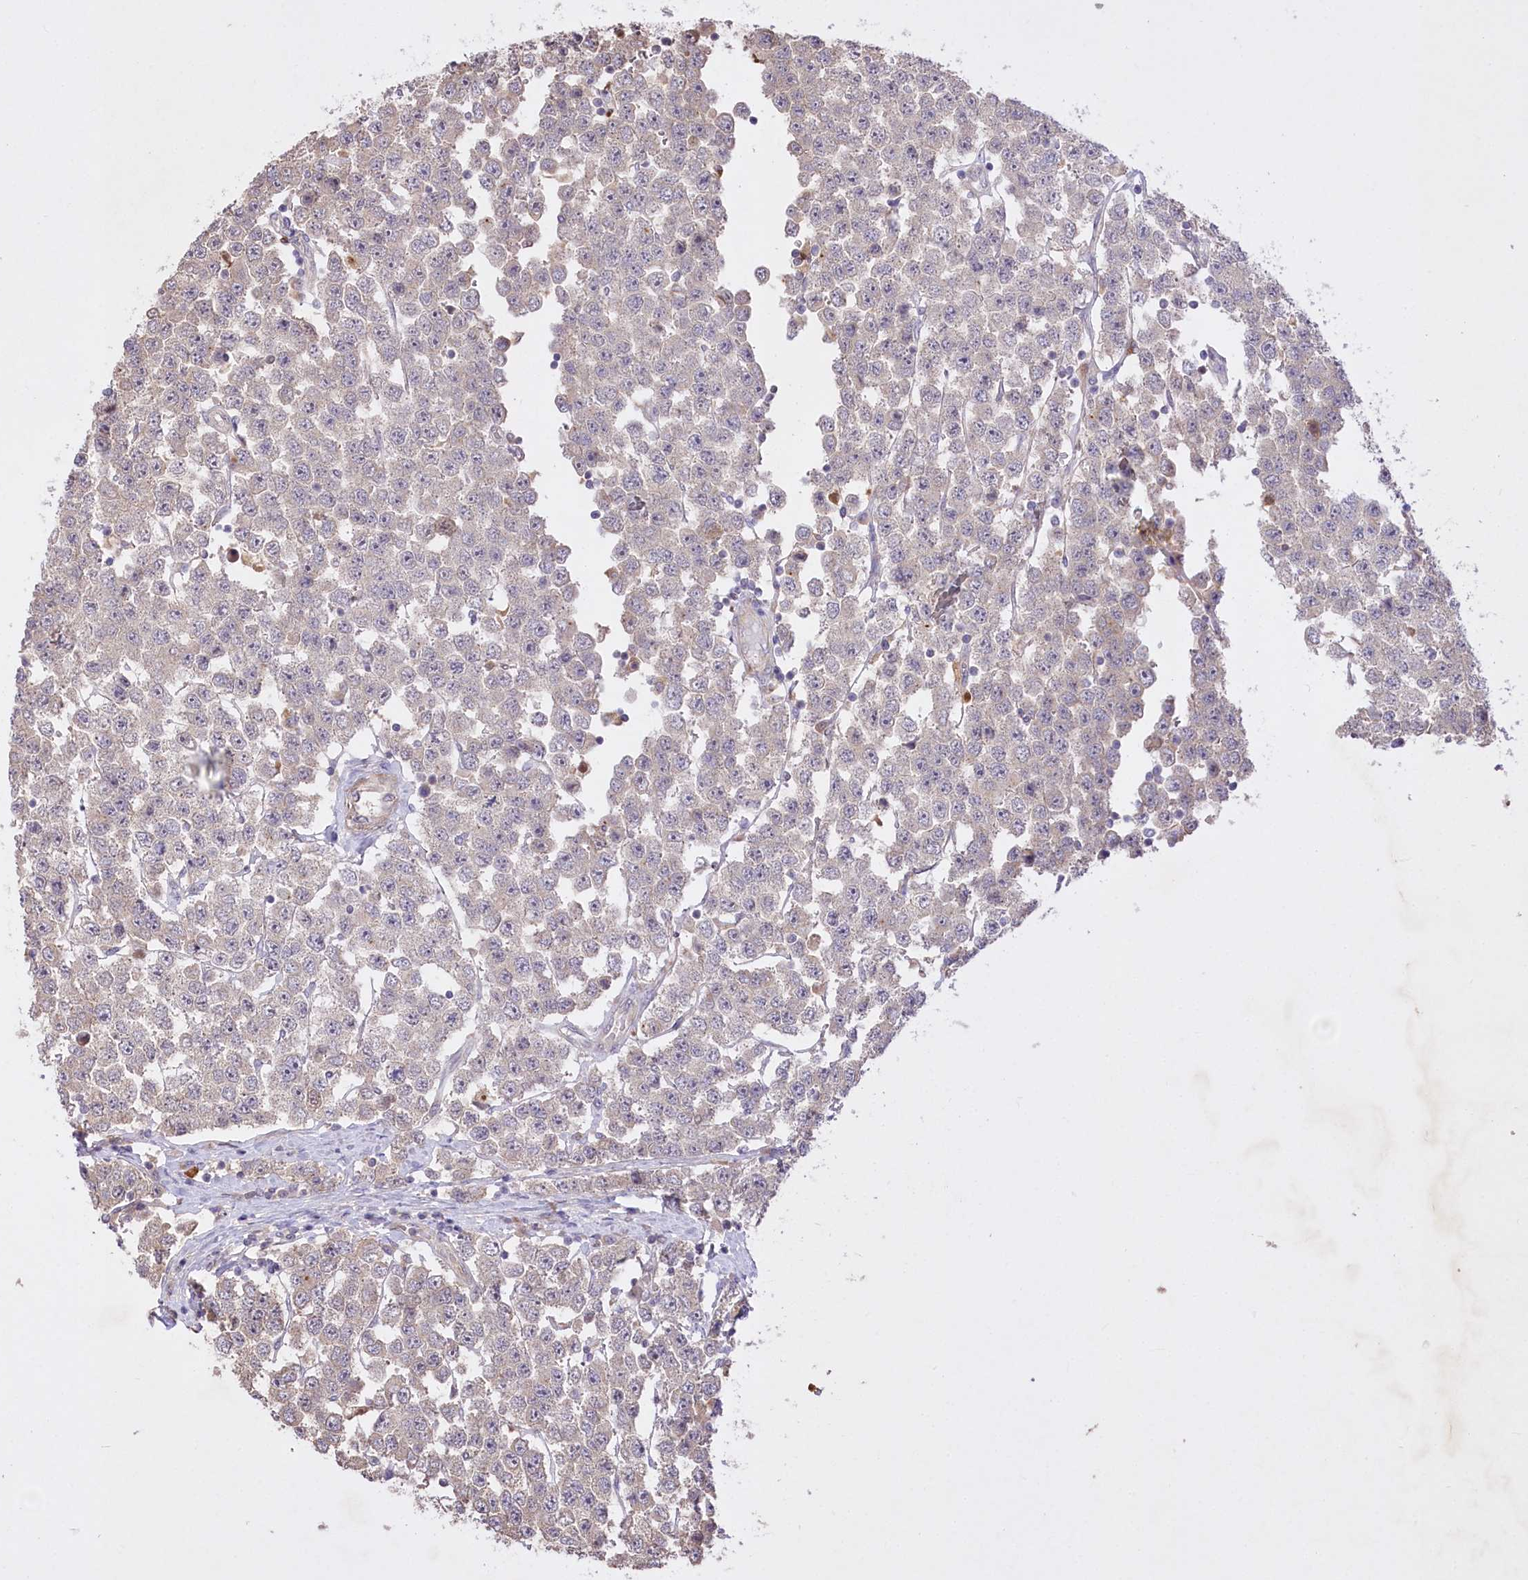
{"staining": {"intensity": "negative", "quantity": "none", "location": "none"}, "tissue": "testis cancer", "cell_type": "Tumor cells", "image_type": "cancer", "snomed": [{"axis": "morphology", "description": "Seminoma, NOS"}, {"axis": "topography", "description": "Testis"}], "caption": "Immunohistochemistry (IHC) histopathology image of neoplastic tissue: testis cancer stained with DAB demonstrates no significant protein expression in tumor cells.", "gene": "HELT", "patient": {"sex": "male", "age": 28}}